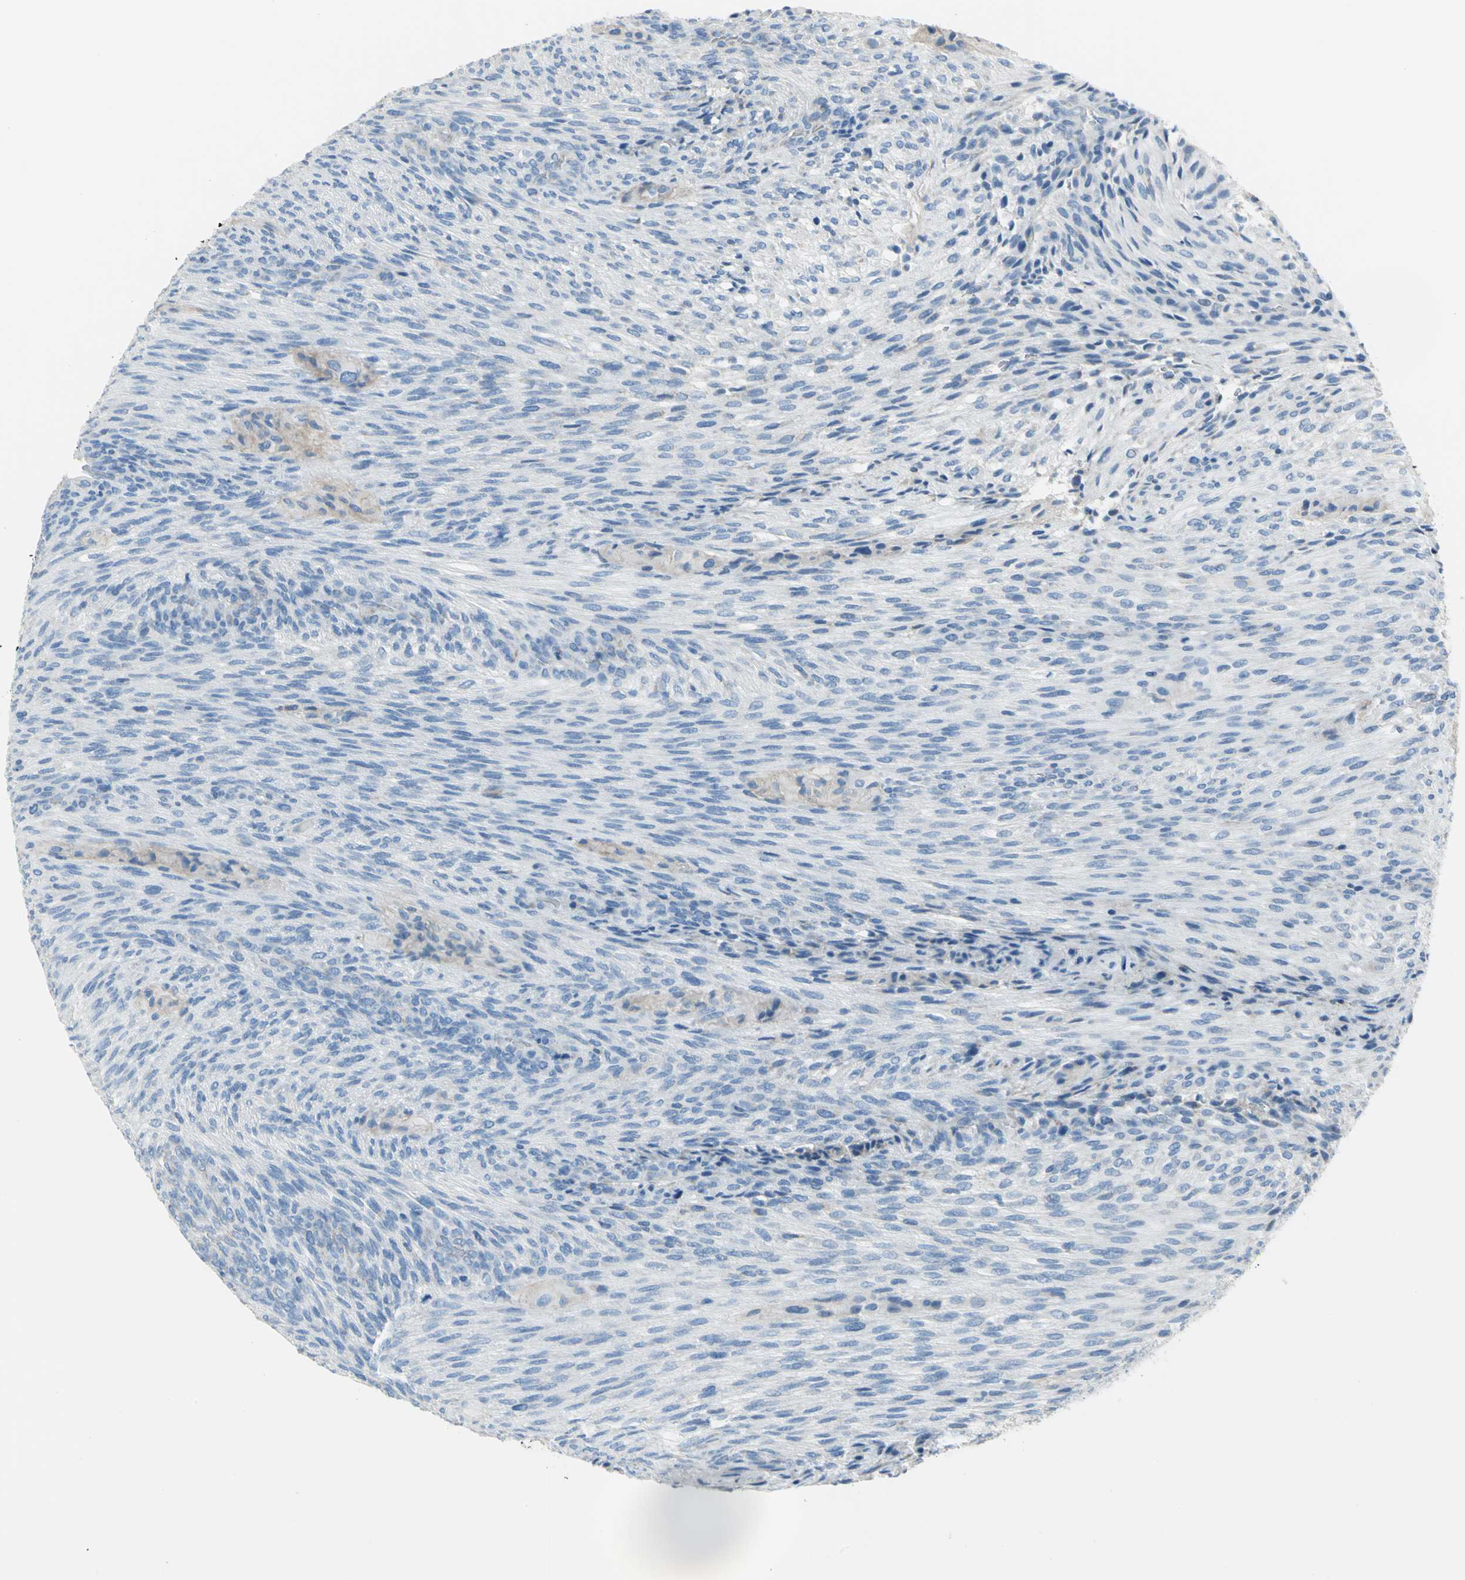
{"staining": {"intensity": "weak", "quantity": "<25%", "location": "cytoplasmic/membranous"}, "tissue": "glioma", "cell_type": "Tumor cells", "image_type": "cancer", "snomed": [{"axis": "morphology", "description": "Glioma, malignant, High grade"}, {"axis": "topography", "description": "Cerebral cortex"}], "caption": "Glioma stained for a protein using immunohistochemistry (IHC) shows no staining tumor cells.", "gene": "ALOX15", "patient": {"sex": "female", "age": 55}}